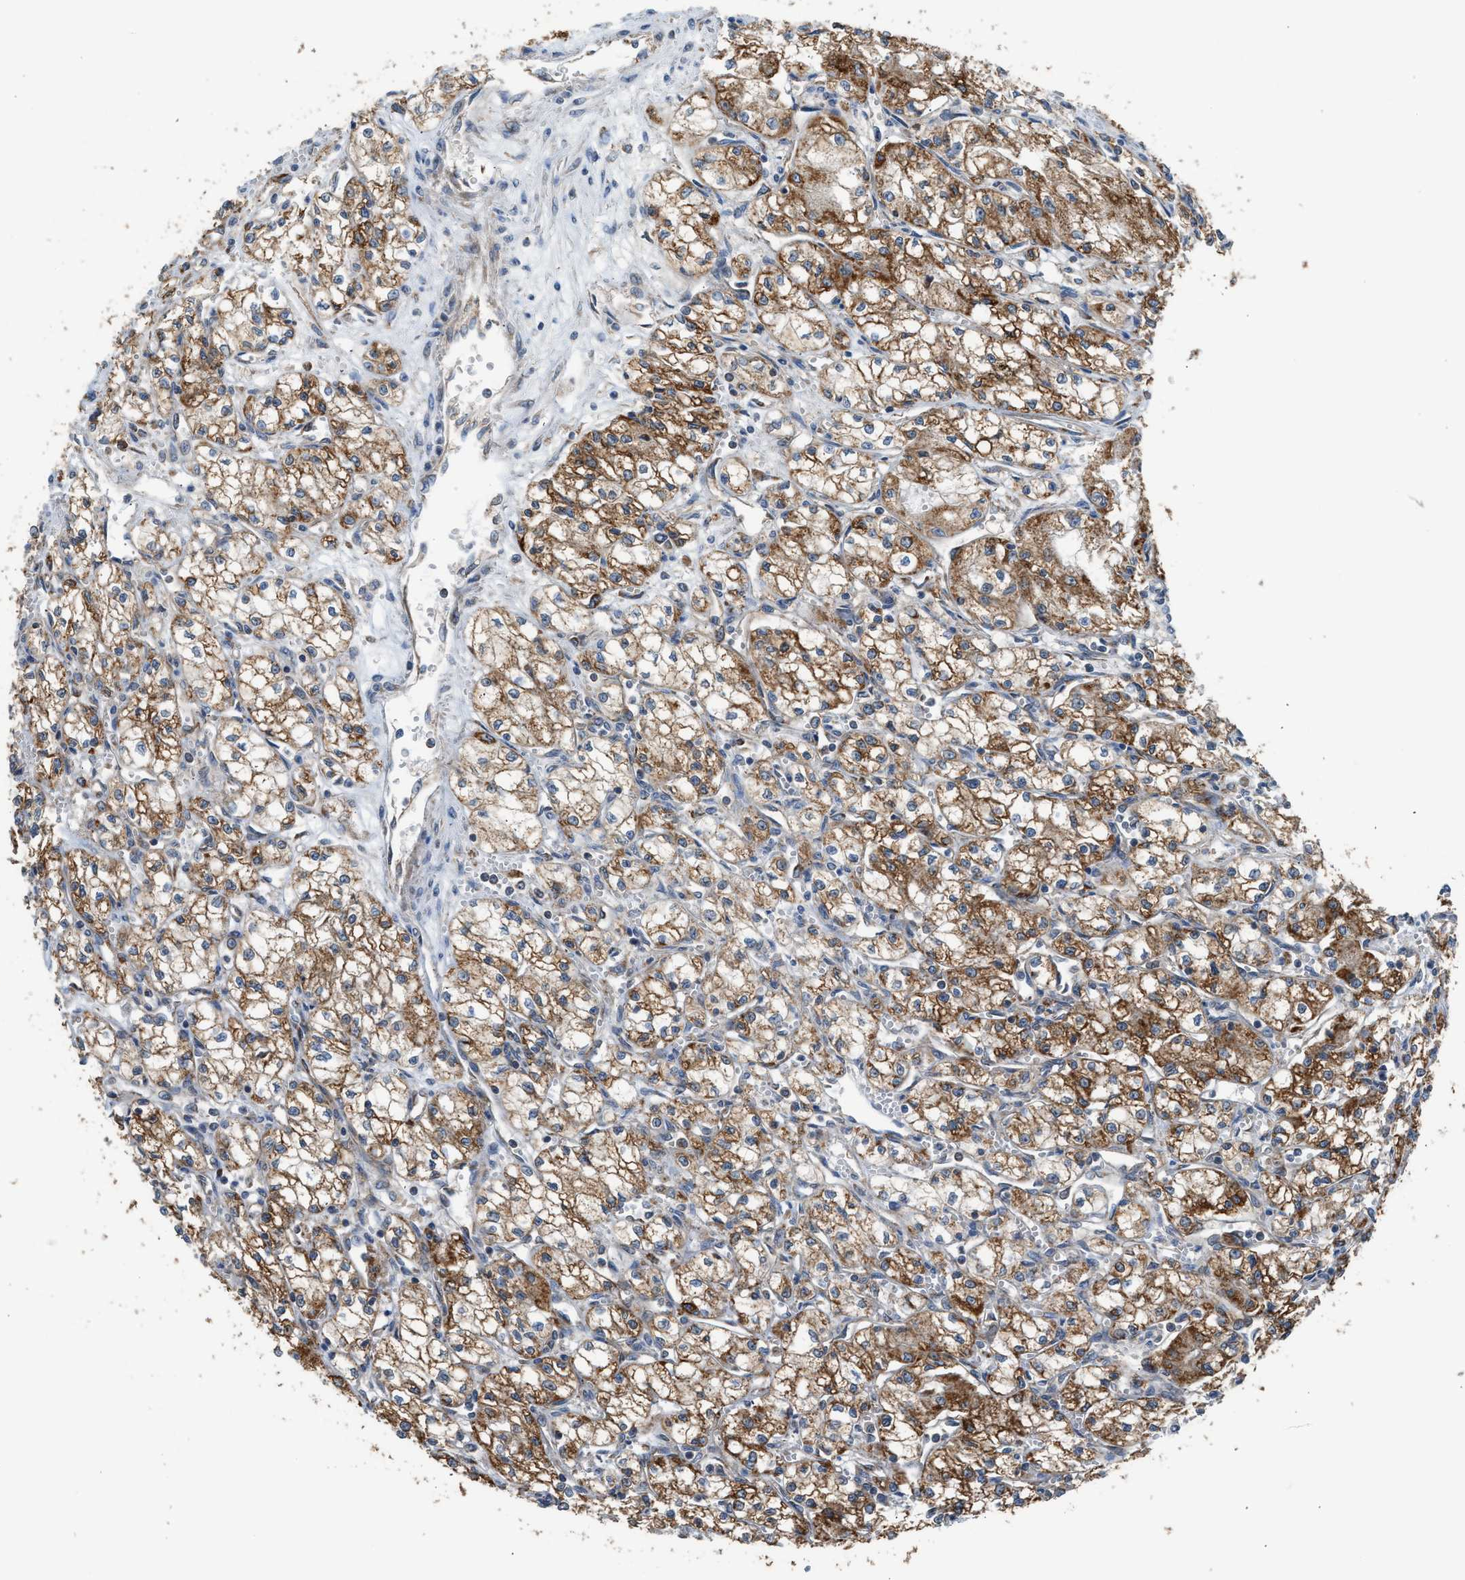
{"staining": {"intensity": "strong", "quantity": ">75%", "location": "cytoplasmic/membranous"}, "tissue": "renal cancer", "cell_type": "Tumor cells", "image_type": "cancer", "snomed": [{"axis": "morphology", "description": "Normal tissue, NOS"}, {"axis": "morphology", "description": "Adenocarcinoma, NOS"}, {"axis": "topography", "description": "Kidney"}], "caption": "About >75% of tumor cells in human renal cancer display strong cytoplasmic/membranous protein expression as visualized by brown immunohistochemical staining.", "gene": "STARD3", "patient": {"sex": "male", "age": 59}}